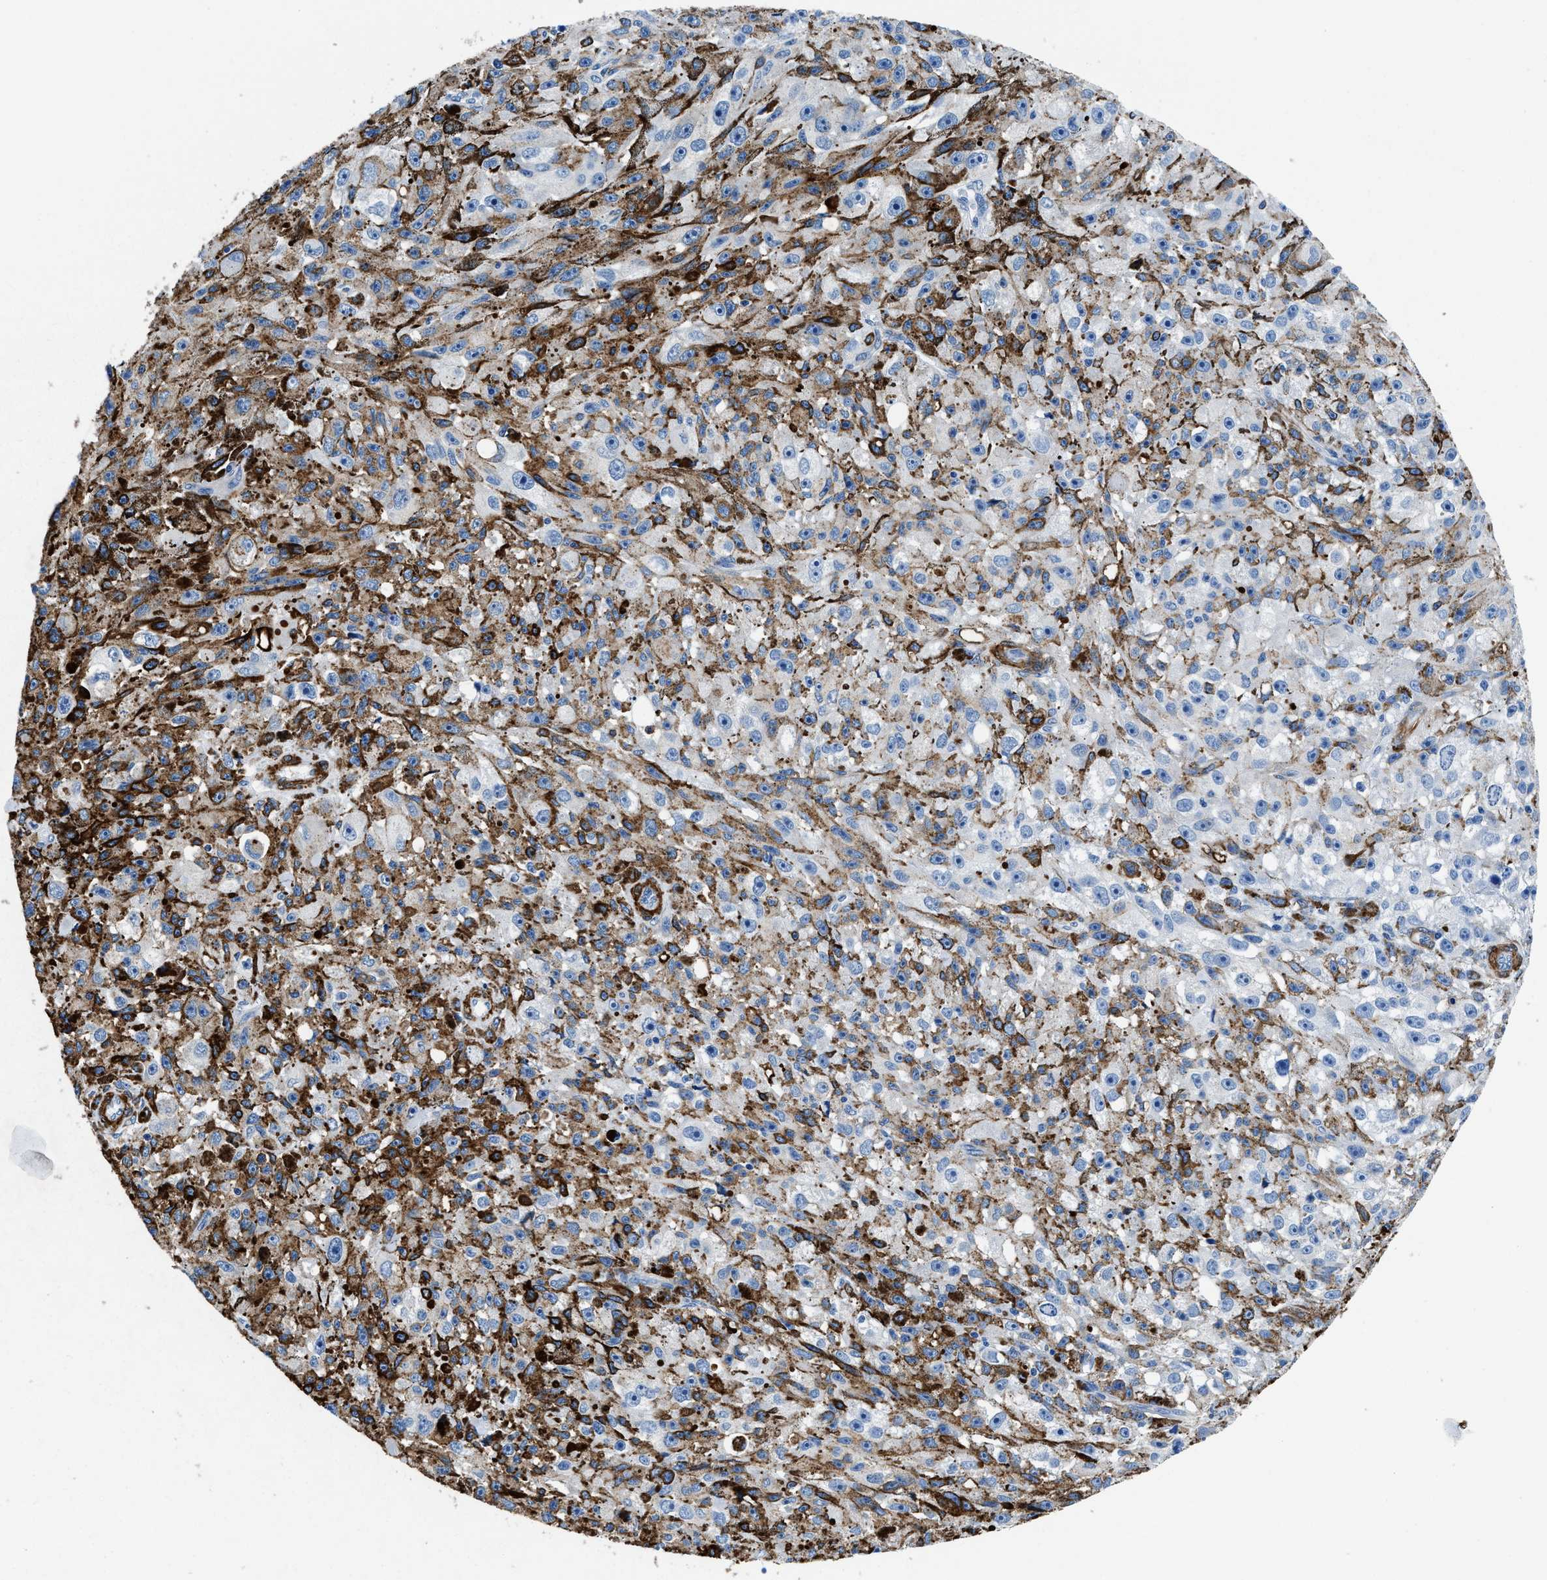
{"staining": {"intensity": "negative", "quantity": "none", "location": "none"}, "tissue": "melanoma", "cell_type": "Tumor cells", "image_type": "cancer", "snomed": [{"axis": "morphology", "description": "Malignant melanoma, NOS"}, {"axis": "topography", "description": "Skin"}], "caption": "Tumor cells show no significant expression in melanoma. The staining is performed using DAB brown chromogen with nuclei counter-stained in using hematoxylin.", "gene": "TEX261", "patient": {"sex": "female", "age": 104}}